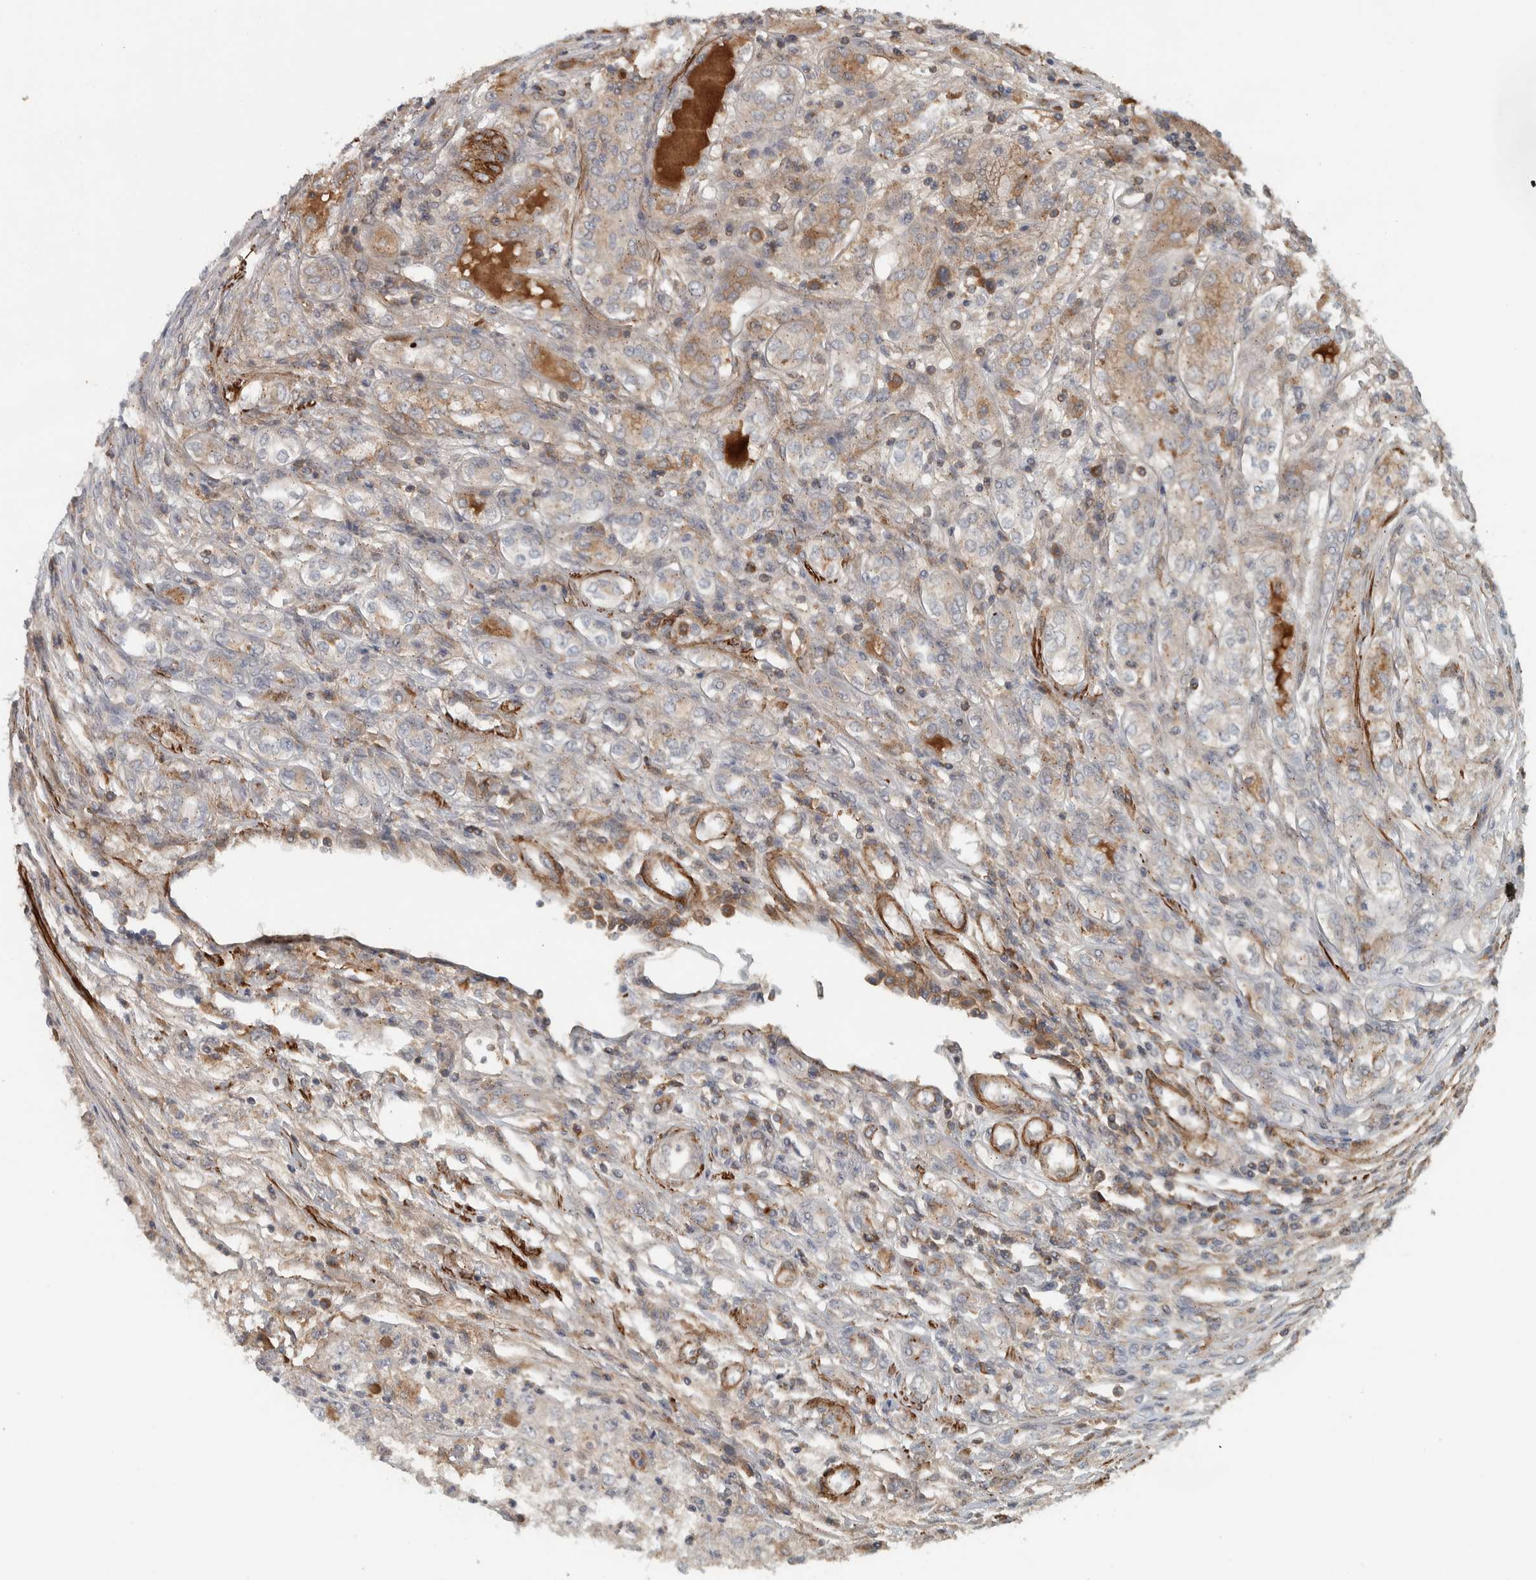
{"staining": {"intensity": "weak", "quantity": "<25%", "location": "cytoplasmic/membranous"}, "tissue": "renal cancer", "cell_type": "Tumor cells", "image_type": "cancer", "snomed": [{"axis": "morphology", "description": "Adenocarcinoma, NOS"}, {"axis": "topography", "description": "Kidney"}], "caption": "Immunohistochemistry micrograph of neoplastic tissue: human renal cancer stained with DAB (3,3'-diaminobenzidine) reveals no significant protein positivity in tumor cells. The staining was performed using DAB (3,3'-diaminobenzidine) to visualize the protein expression in brown, while the nuclei were stained in blue with hematoxylin (Magnification: 20x).", "gene": "LBHD1", "patient": {"sex": "female", "age": 54}}